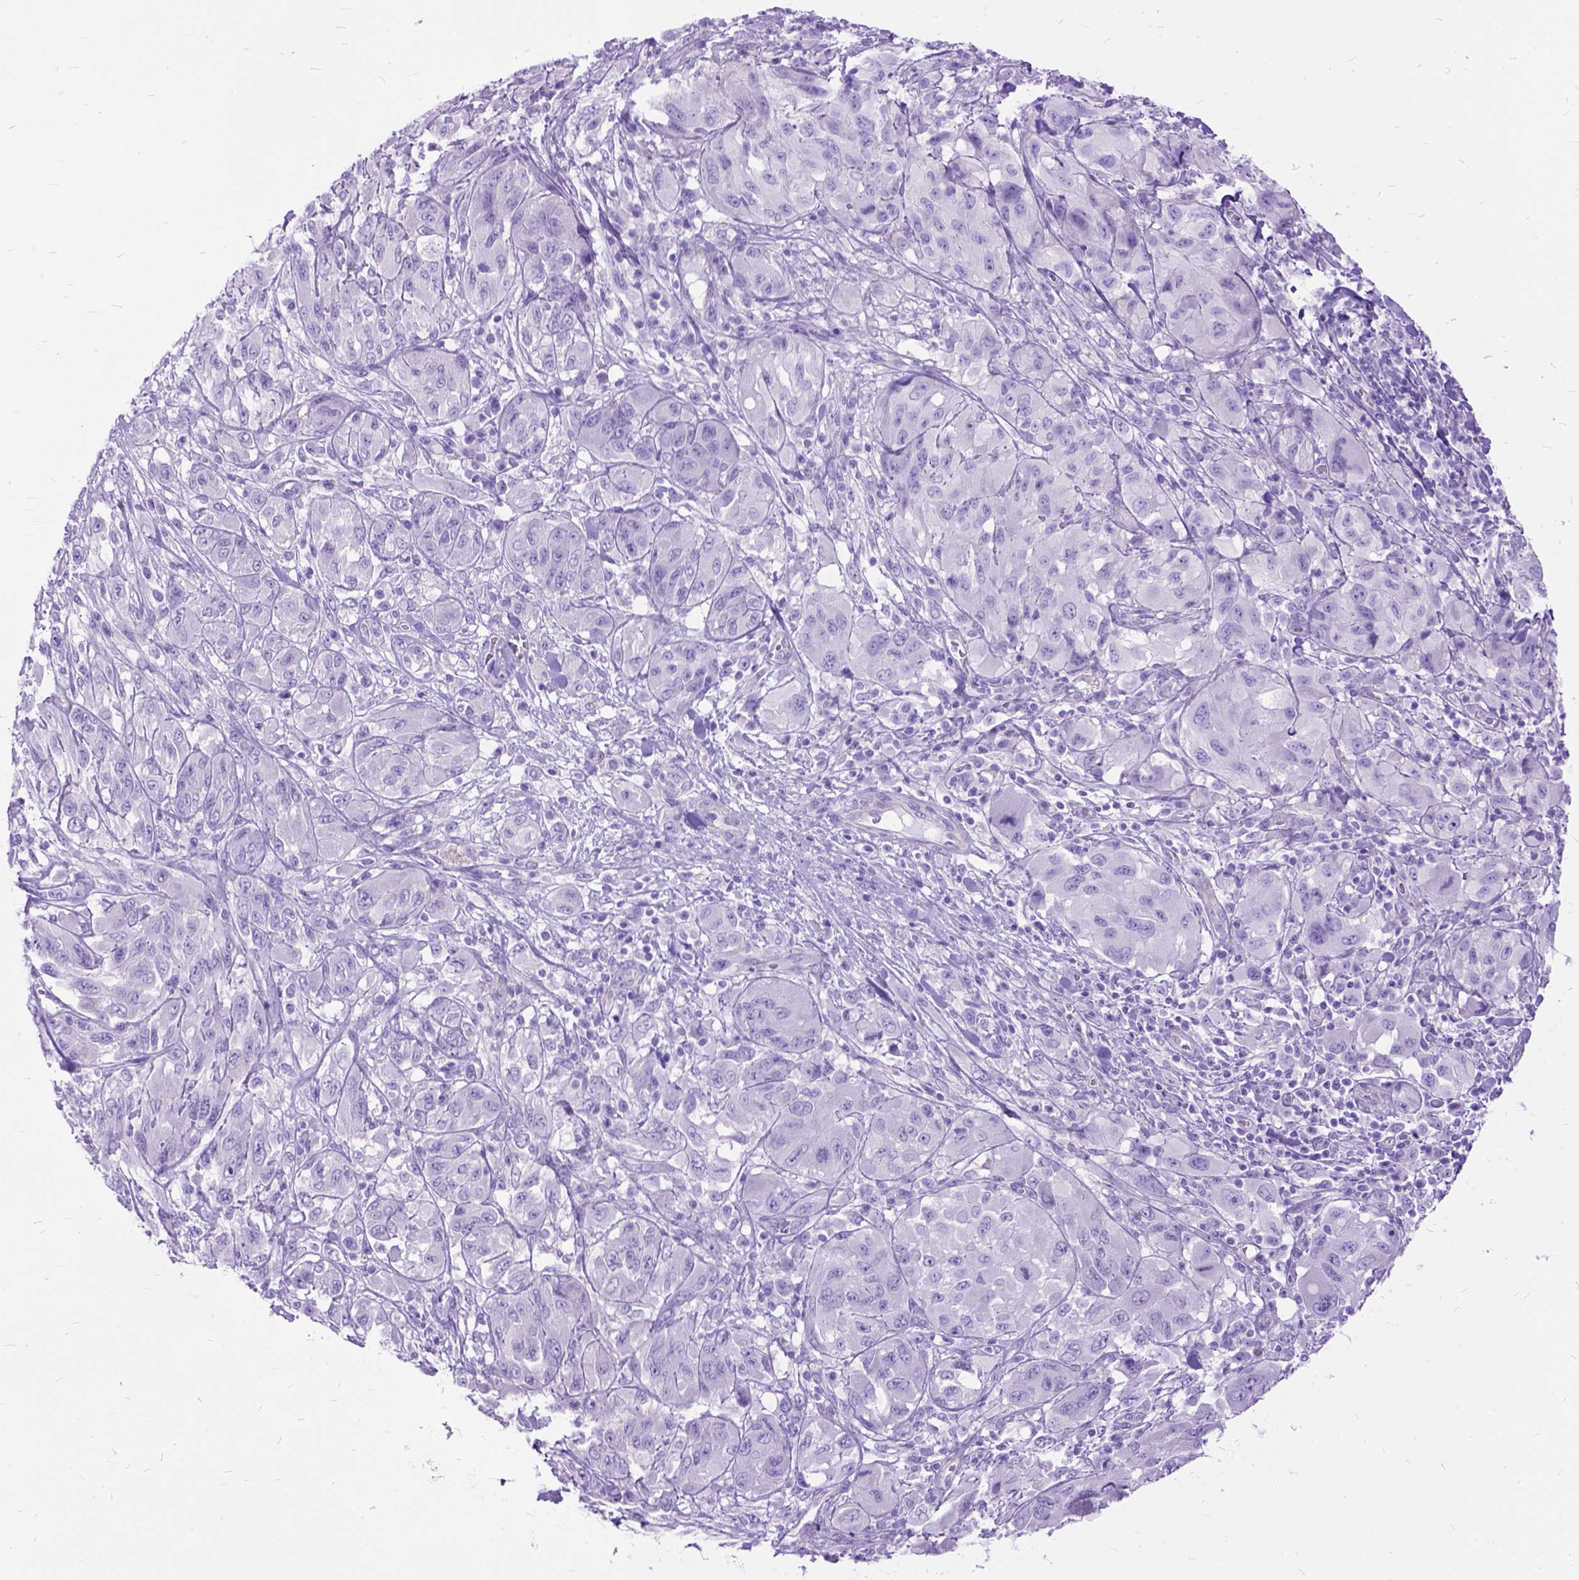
{"staining": {"intensity": "negative", "quantity": "none", "location": "none"}, "tissue": "melanoma", "cell_type": "Tumor cells", "image_type": "cancer", "snomed": [{"axis": "morphology", "description": "Malignant melanoma, NOS"}, {"axis": "topography", "description": "Skin"}], "caption": "Melanoma was stained to show a protein in brown. There is no significant expression in tumor cells.", "gene": "ARL9", "patient": {"sex": "female", "age": 91}}